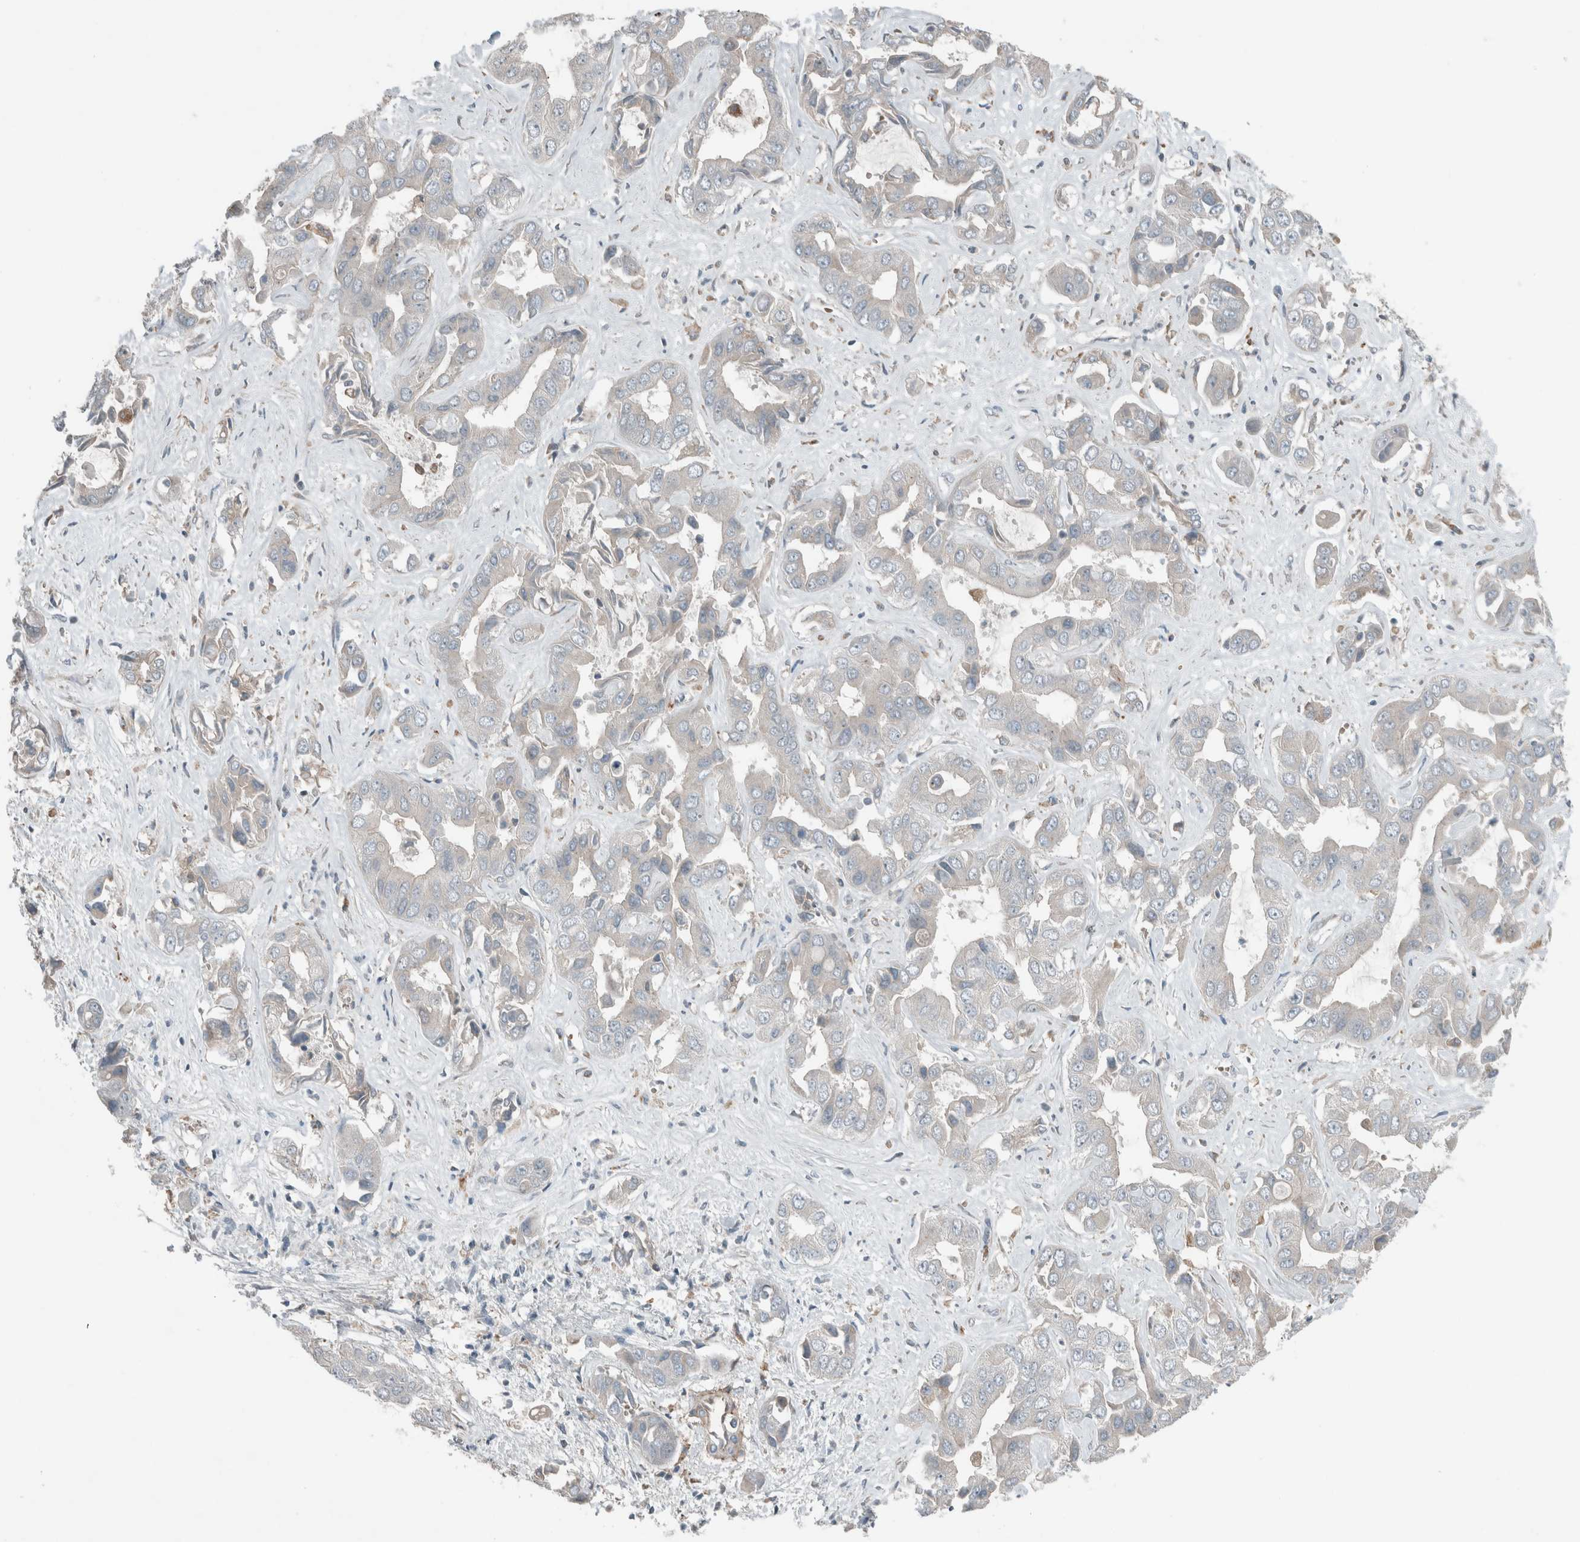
{"staining": {"intensity": "negative", "quantity": "none", "location": "none"}, "tissue": "liver cancer", "cell_type": "Tumor cells", "image_type": "cancer", "snomed": [{"axis": "morphology", "description": "Cholangiocarcinoma"}, {"axis": "topography", "description": "Liver"}], "caption": "DAB (3,3'-diaminobenzidine) immunohistochemical staining of human cholangiocarcinoma (liver) reveals no significant staining in tumor cells.", "gene": "JADE2", "patient": {"sex": "female", "age": 52}}